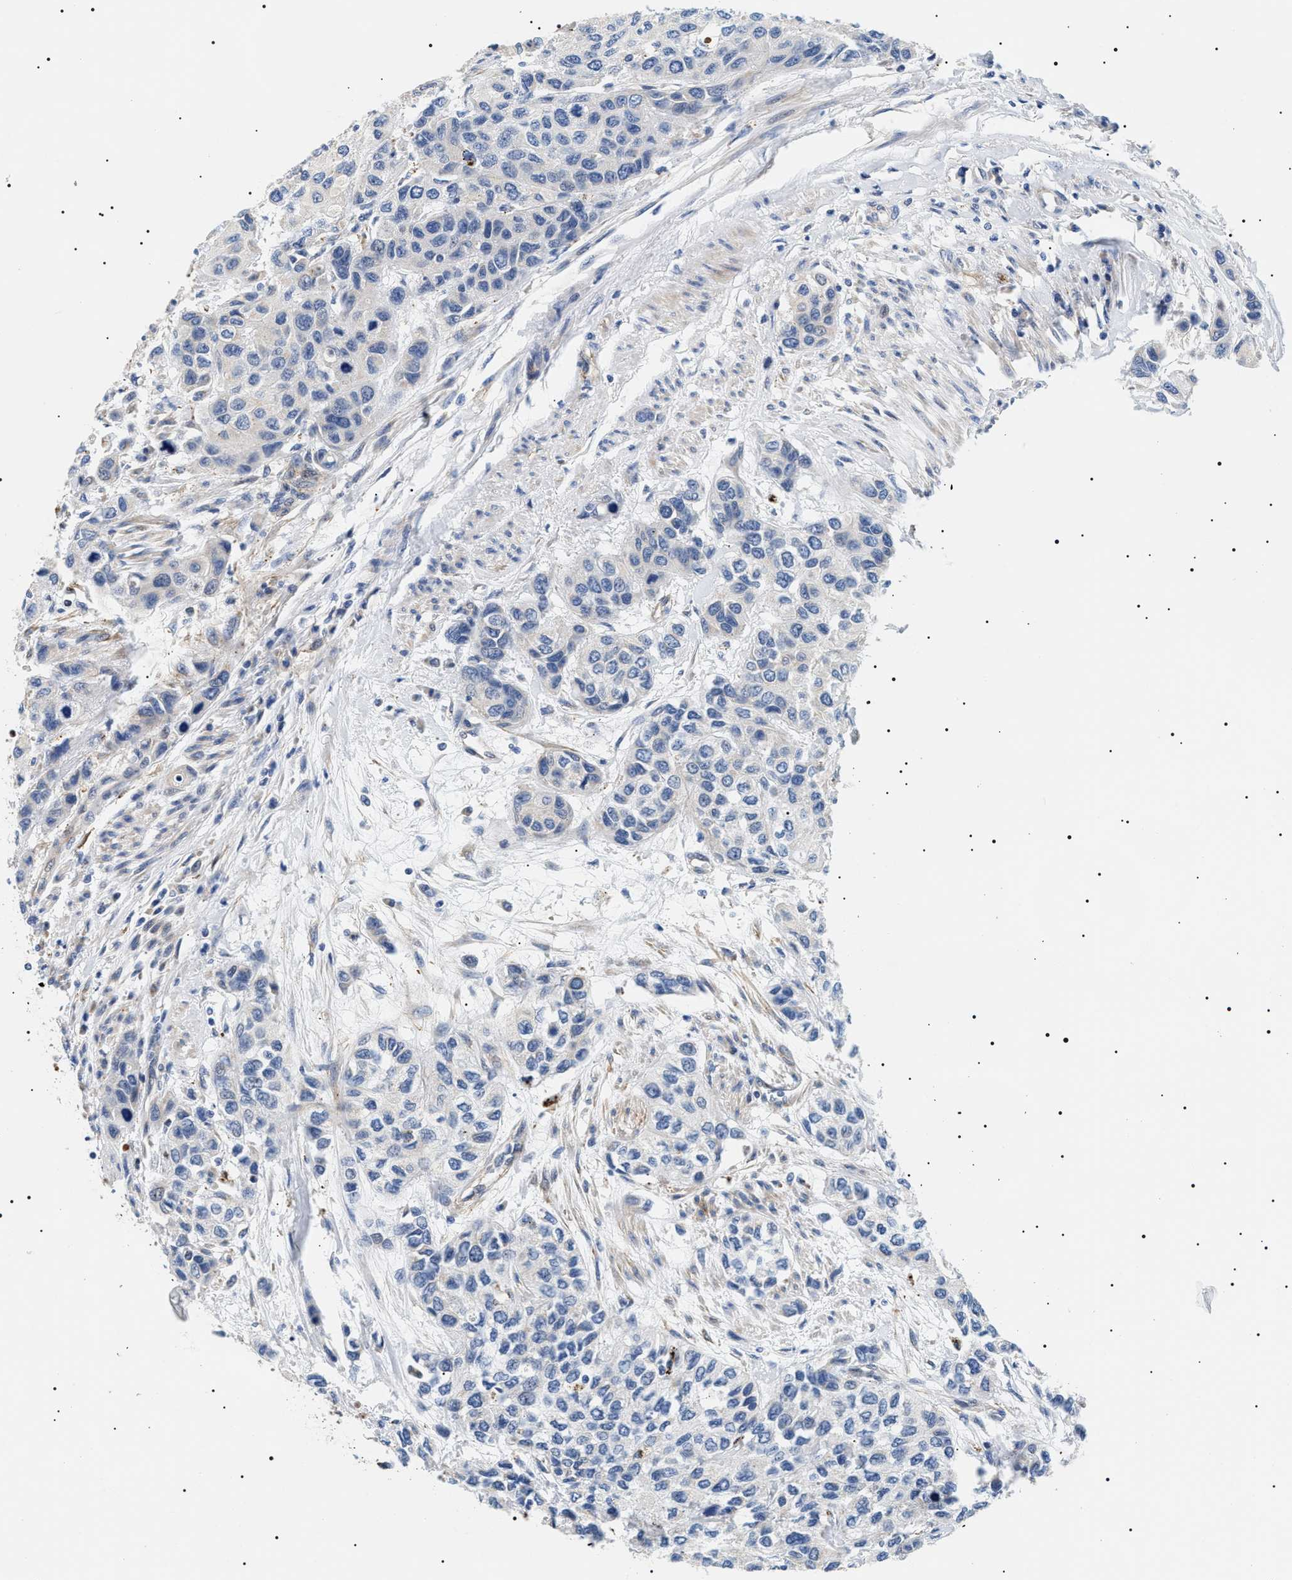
{"staining": {"intensity": "negative", "quantity": "none", "location": "none"}, "tissue": "urothelial cancer", "cell_type": "Tumor cells", "image_type": "cancer", "snomed": [{"axis": "morphology", "description": "Urothelial carcinoma, High grade"}, {"axis": "topography", "description": "Urinary bladder"}], "caption": "Immunohistochemistry (IHC) photomicrograph of human urothelial cancer stained for a protein (brown), which exhibits no positivity in tumor cells. (DAB immunohistochemistry (IHC) with hematoxylin counter stain).", "gene": "TMEM222", "patient": {"sex": "female", "age": 56}}